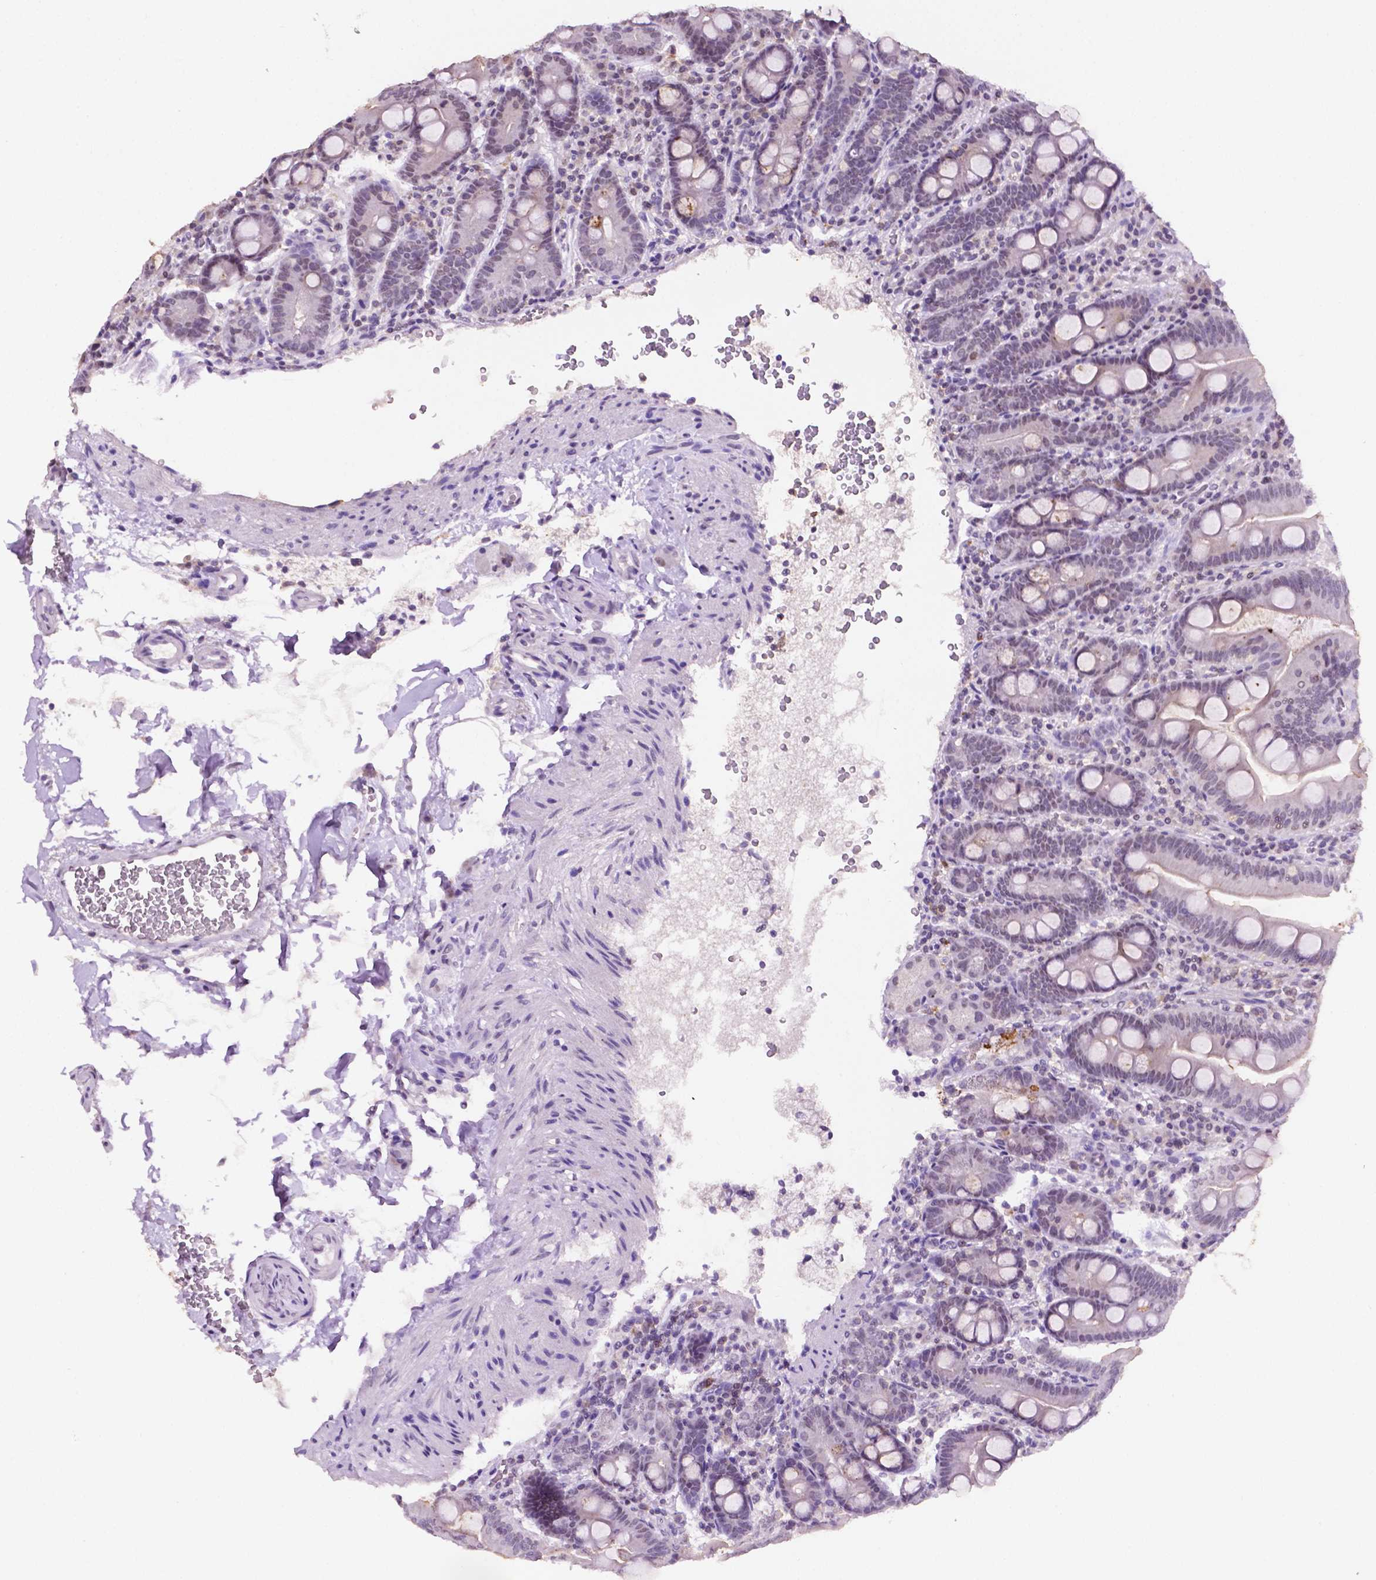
{"staining": {"intensity": "weak", "quantity": "25%-75%", "location": "cytoplasmic/membranous"}, "tissue": "duodenum", "cell_type": "Glandular cells", "image_type": "normal", "snomed": [{"axis": "morphology", "description": "Normal tissue, NOS"}, {"axis": "topography", "description": "Duodenum"}], "caption": "Glandular cells display low levels of weak cytoplasmic/membranous positivity in about 25%-75% of cells in unremarkable human duodenum. (brown staining indicates protein expression, while blue staining denotes nuclei).", "gene": "PTPN6", "patient": {"sex": "male", "age": 59}}